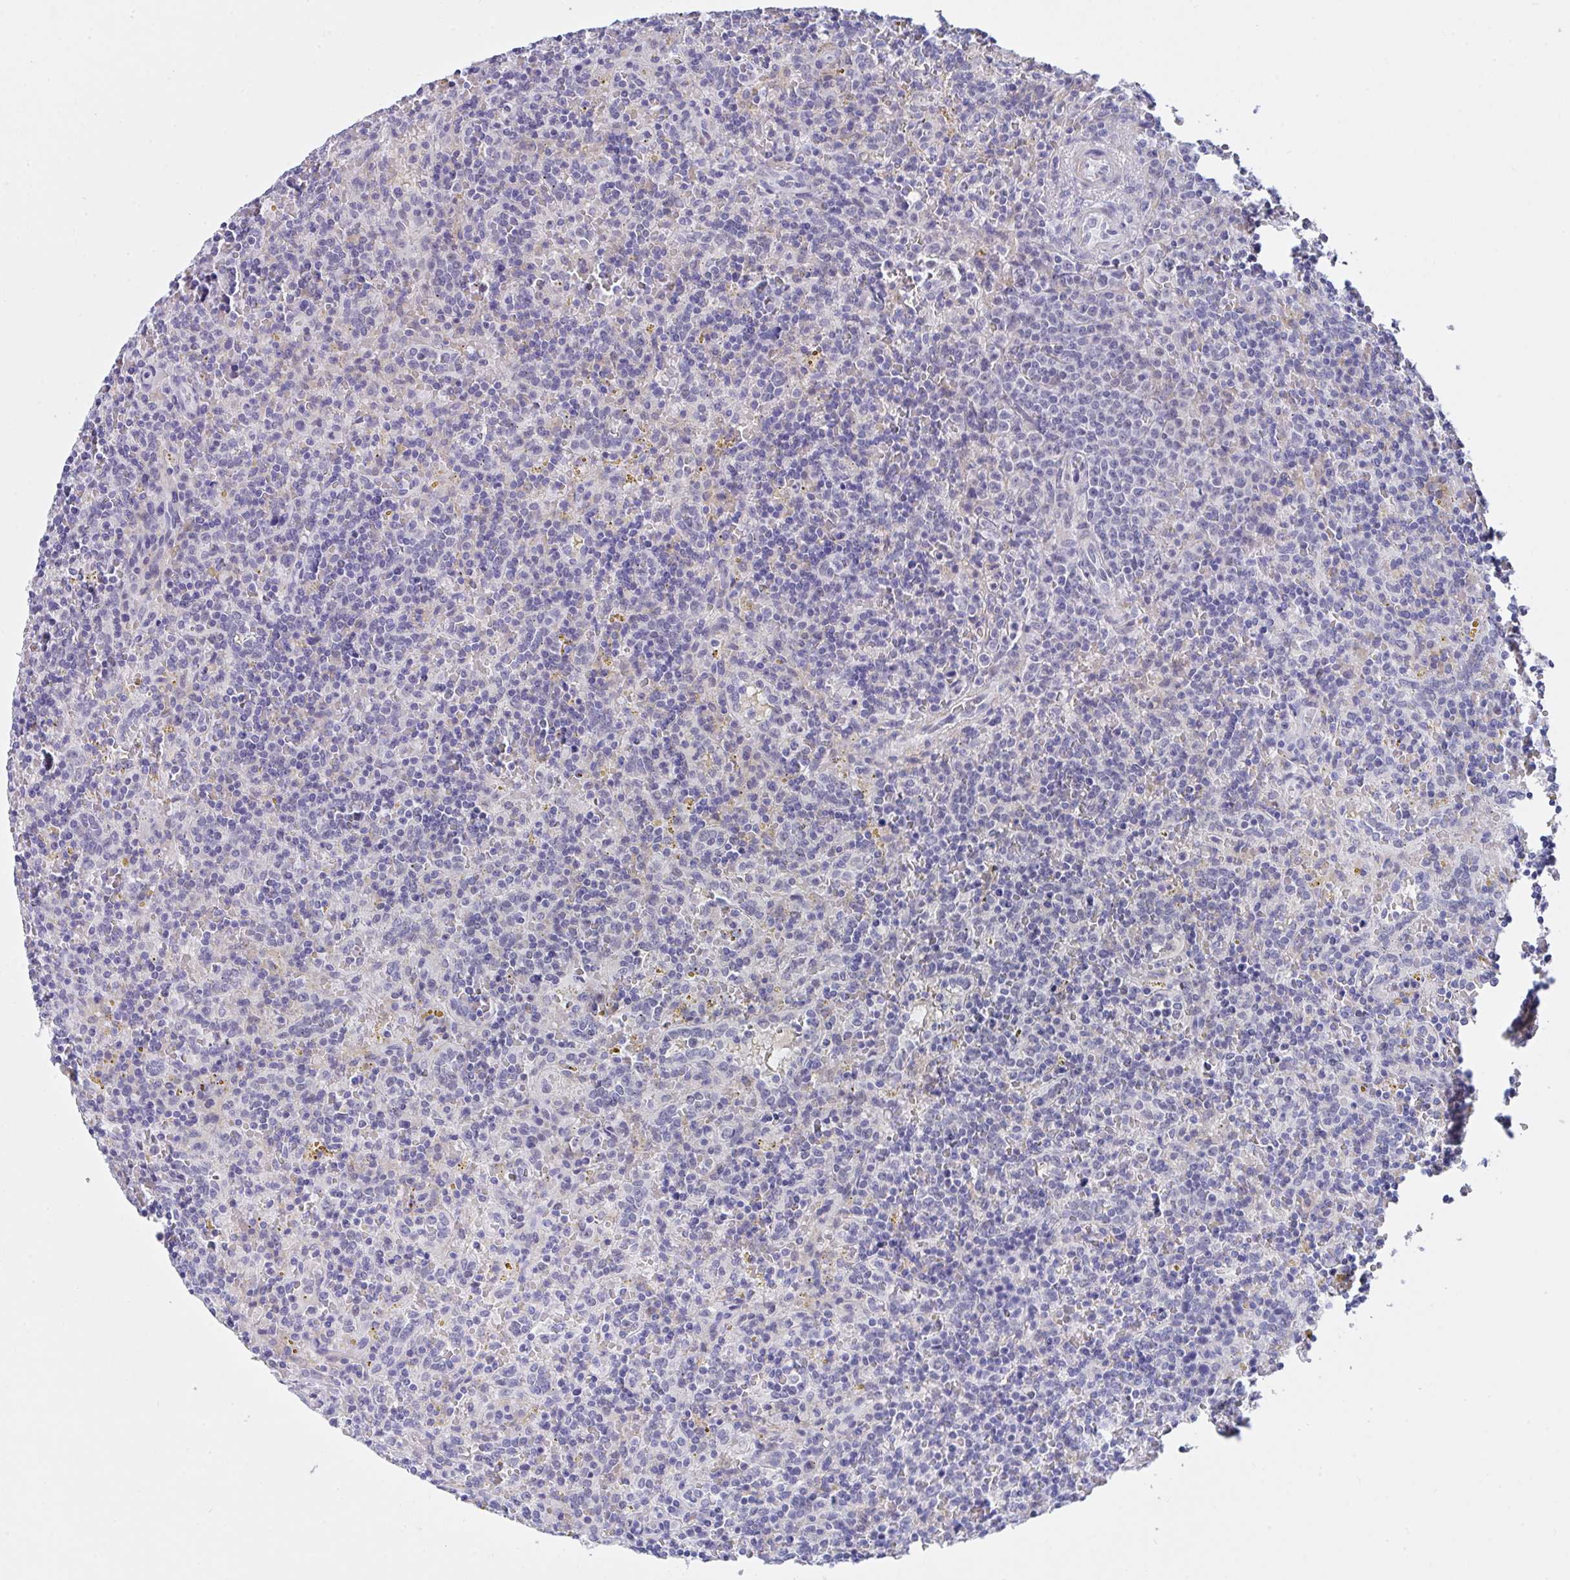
{"staining": {"intensity": "negative", "quantity": "none", "location": "none"}, "tissue": "lymphoma", "cell_type": "Tumor cells", "image_type": "cancer", "snomed": [{"axis": "morphology", "description": "Malignant lymphoma, non-Hodgkin's type, Low grade"}, {"axis": "topography", "description": "Spleen"}], "caption": "High magnification brightfield microscopy of low-grade malignant lymphoma, non-Hodgkin's type stained with DAB (brown) and counterstained with hematoxylin (blue): tumor cells show no significant staining.", "gene": "FBXL22", "patient": {"sex": "male", "age": 67}}